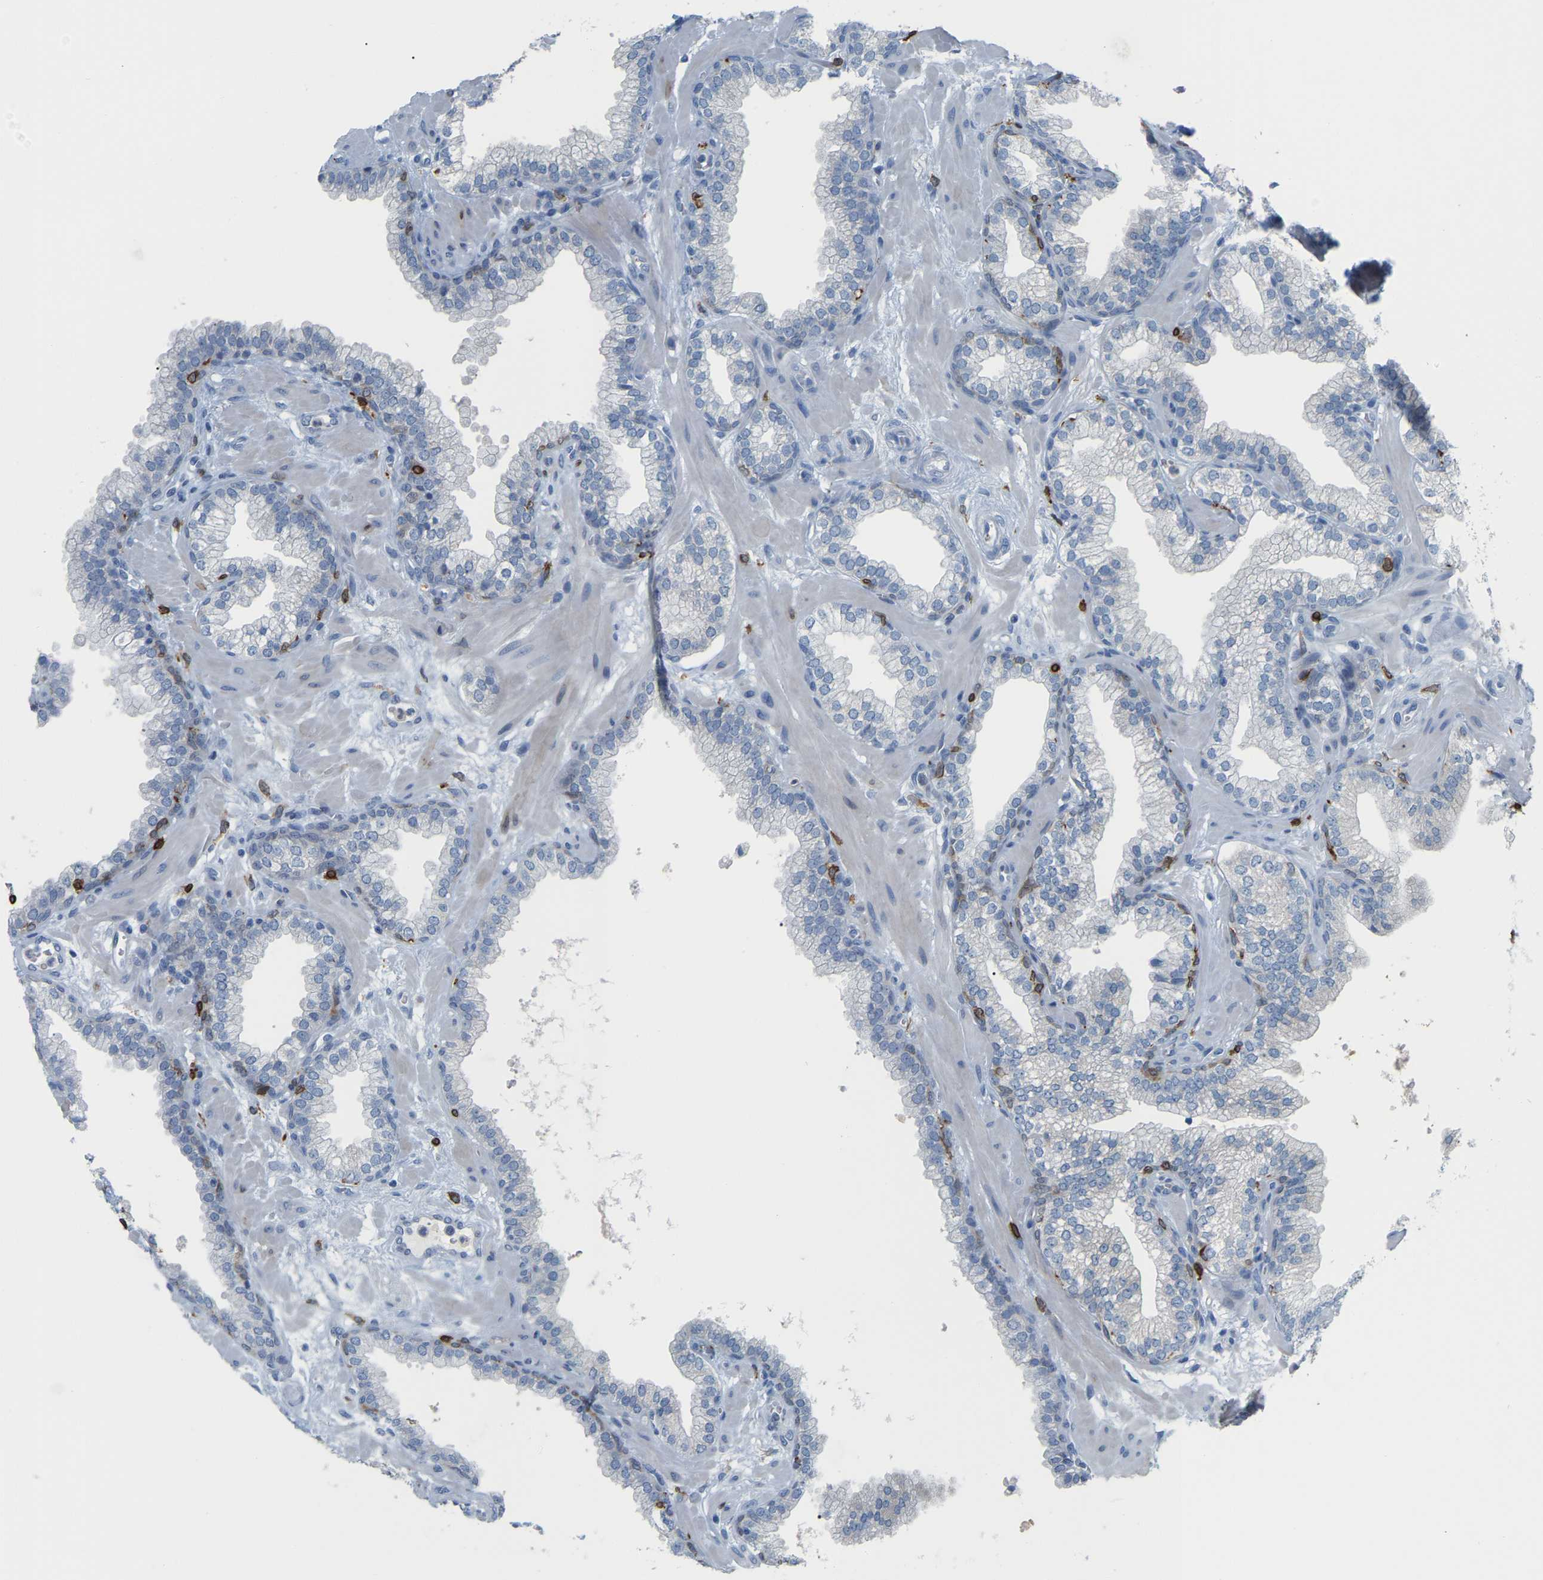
{"staining": {"intensity": "negative", "quantity": "none", "location": "none"}, "tissue": "prostate", "cell_type": "Glandular cells", "image_type": "normal", "snomed": [{"axis": "morphology", "description": "Normal tissue, NOS"}, {"axis": "morphology", "description": "Urothelial carcinoma, Low grade"}, {"axis": "topography", "description": "Urinary bladder"}, {"axis": "topography", "description": "Prostate"}], "caption": "Image shows no significant protein expression in glandular cells of benign prostate.", "gene": "PTGS1", "patient": {"sex": "male", "age": 60}}